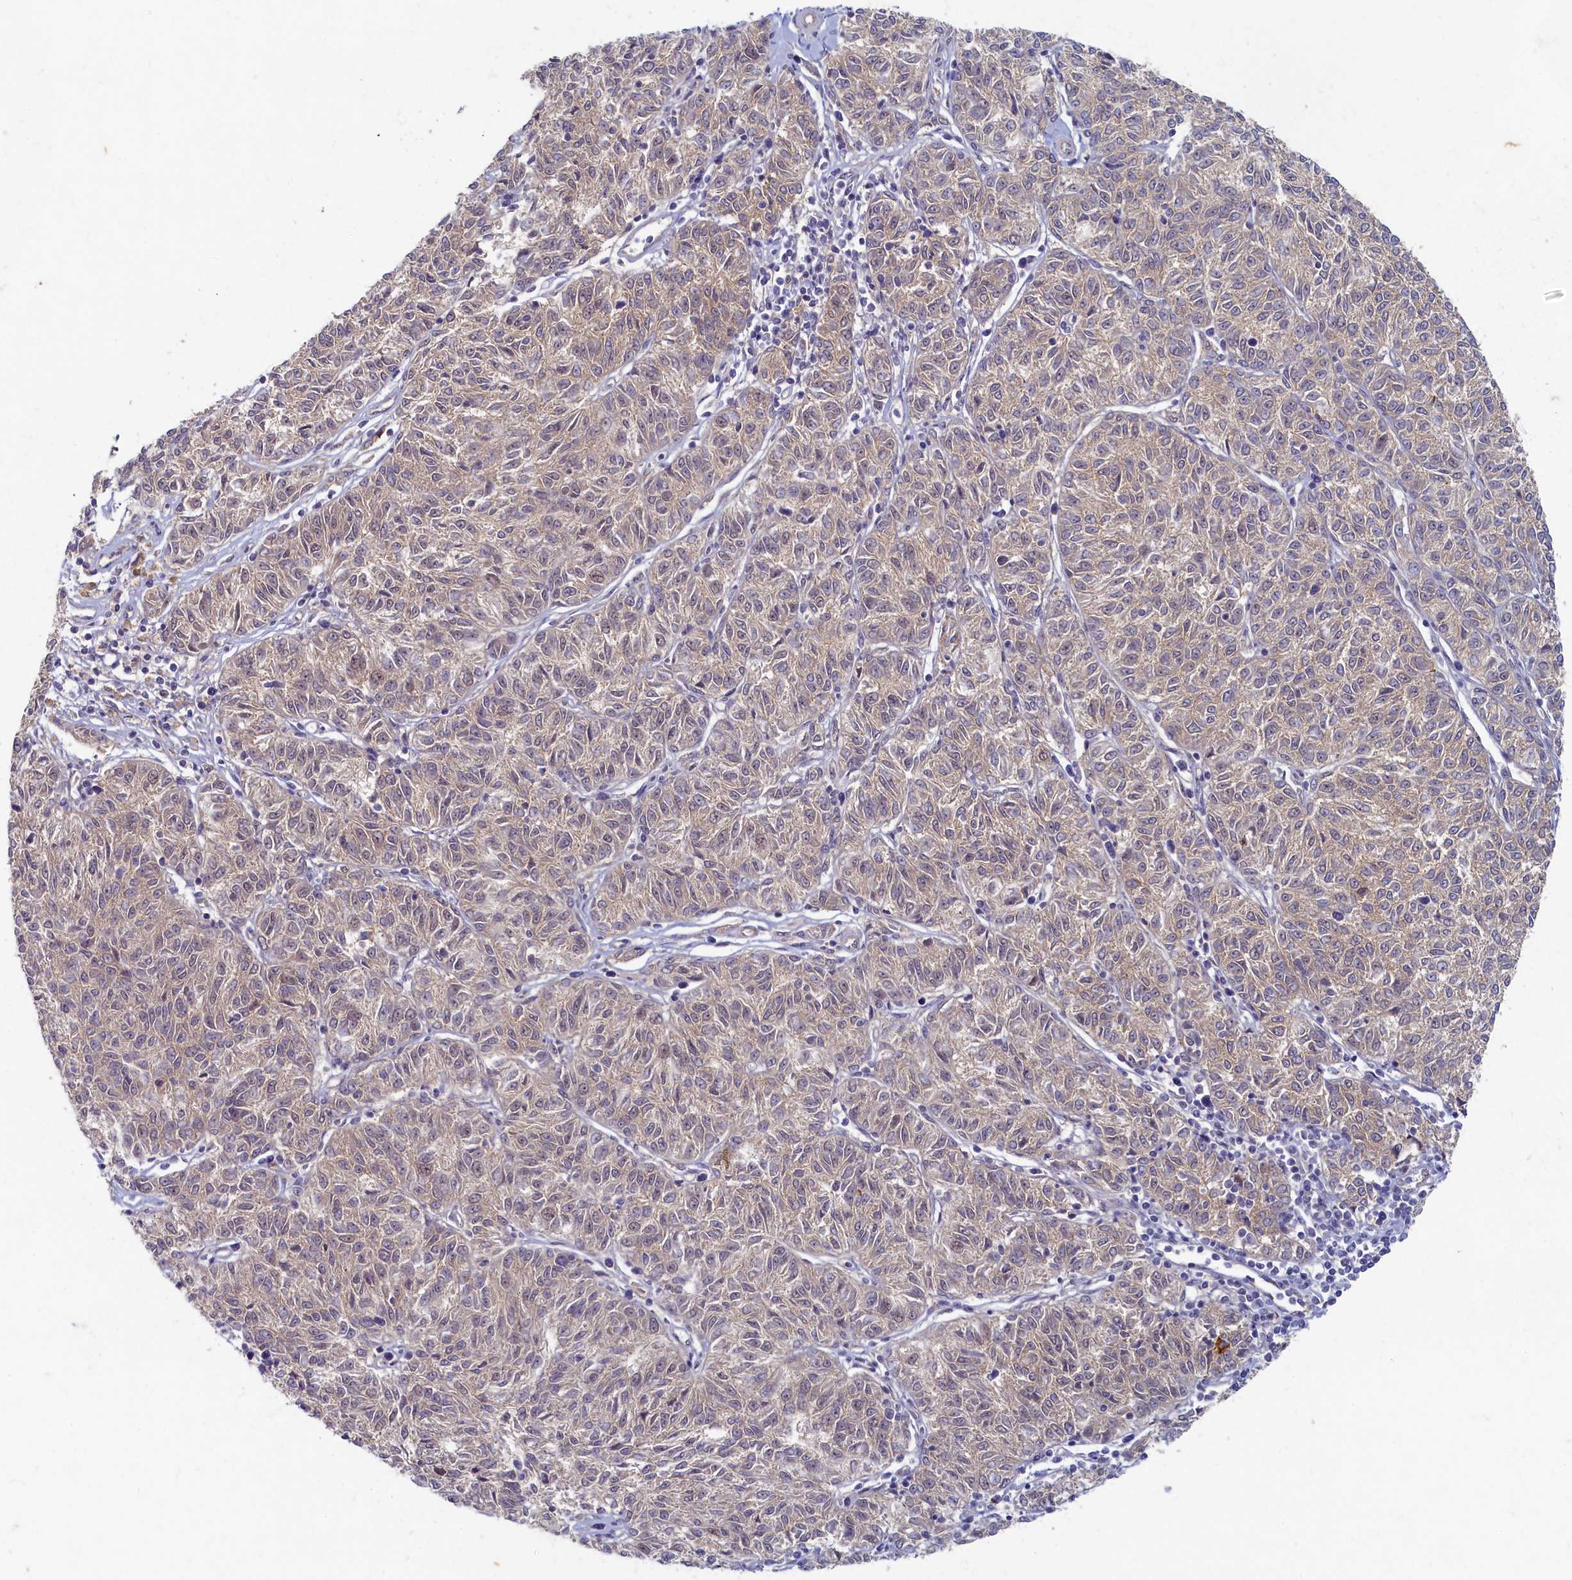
{"staining": {"intensity": "weak", "quantity": "25%-75%", "location": "cytoplasmic/membranous"}, "tissue": "melanoma", "cell_type": "Tumor cells", "image_type": "cancer", "snomed": [{"axis": "morphology", "description": "Malignant melanoma, NOS"}, {"axis": "topography", "description": "Skin"}], "caption": "About 25%-75% of tumor cells in malignant melanoma reveal weak cytoplasmic/membranous protein staining as visualized by brown immunohistochemical staining.", "gene": "WDR59", "patient": {"sex": "female", "age": 72}}